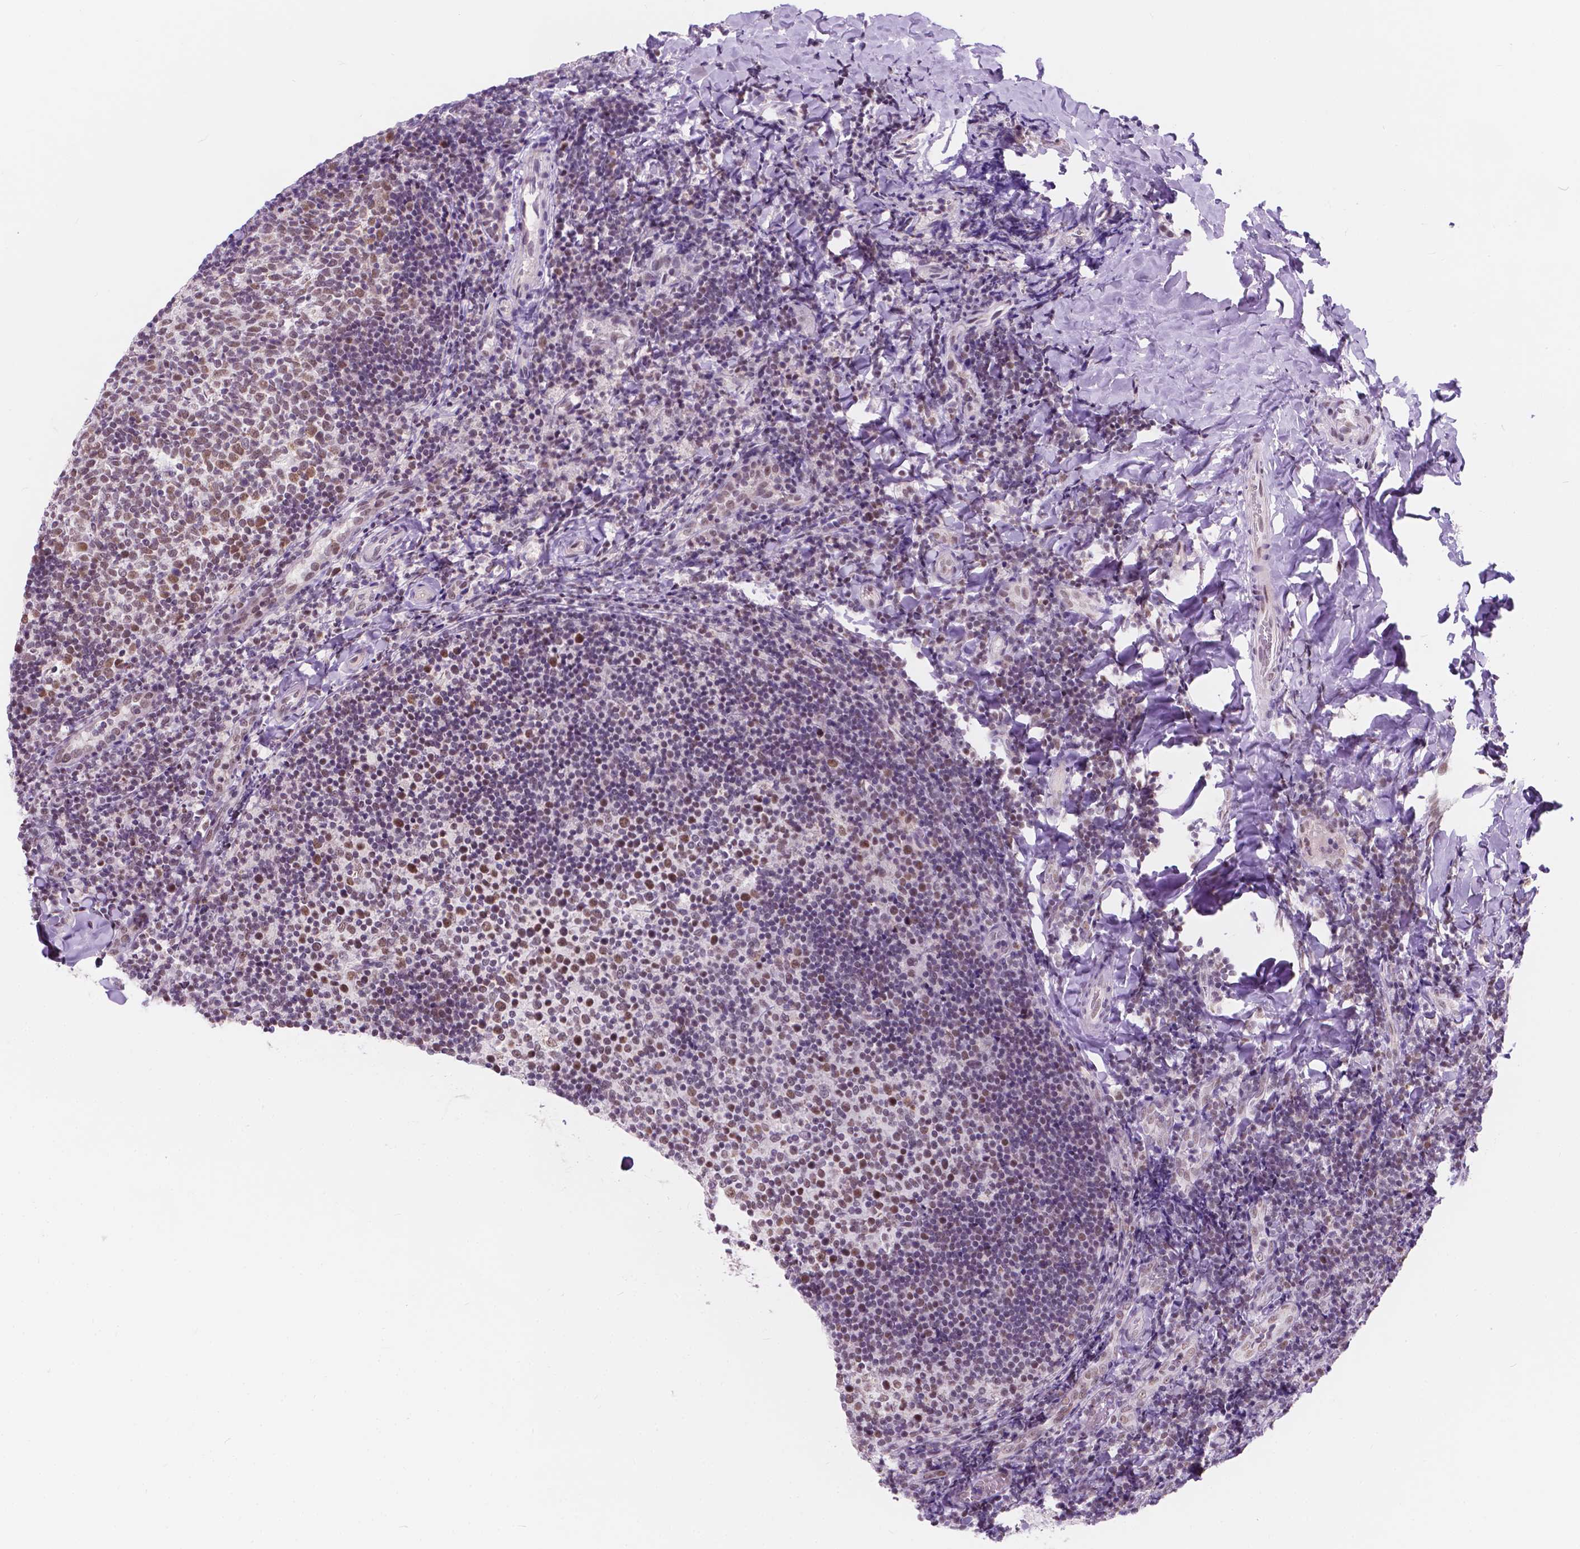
{"staining": {"intensity": "moderate", "quantity": ">75%", "location": "nuclear"}, "tissue": "tonsil", "cell_type": "Germinal center cells", "image_type": "normal", "snomed": [{"axis": "morphology", "description": "Normal tissue, NOS"}, {"axis": "topography", "description": "Tonsil"}], "caption": "Brown immunohistochemical staining in unremarkable human tonsil demonstrates moderate nuclear positivity in about >75% of germinal center cells.", "gene": "BCAS2", "patient": {"sex": "female", "age": 10}}